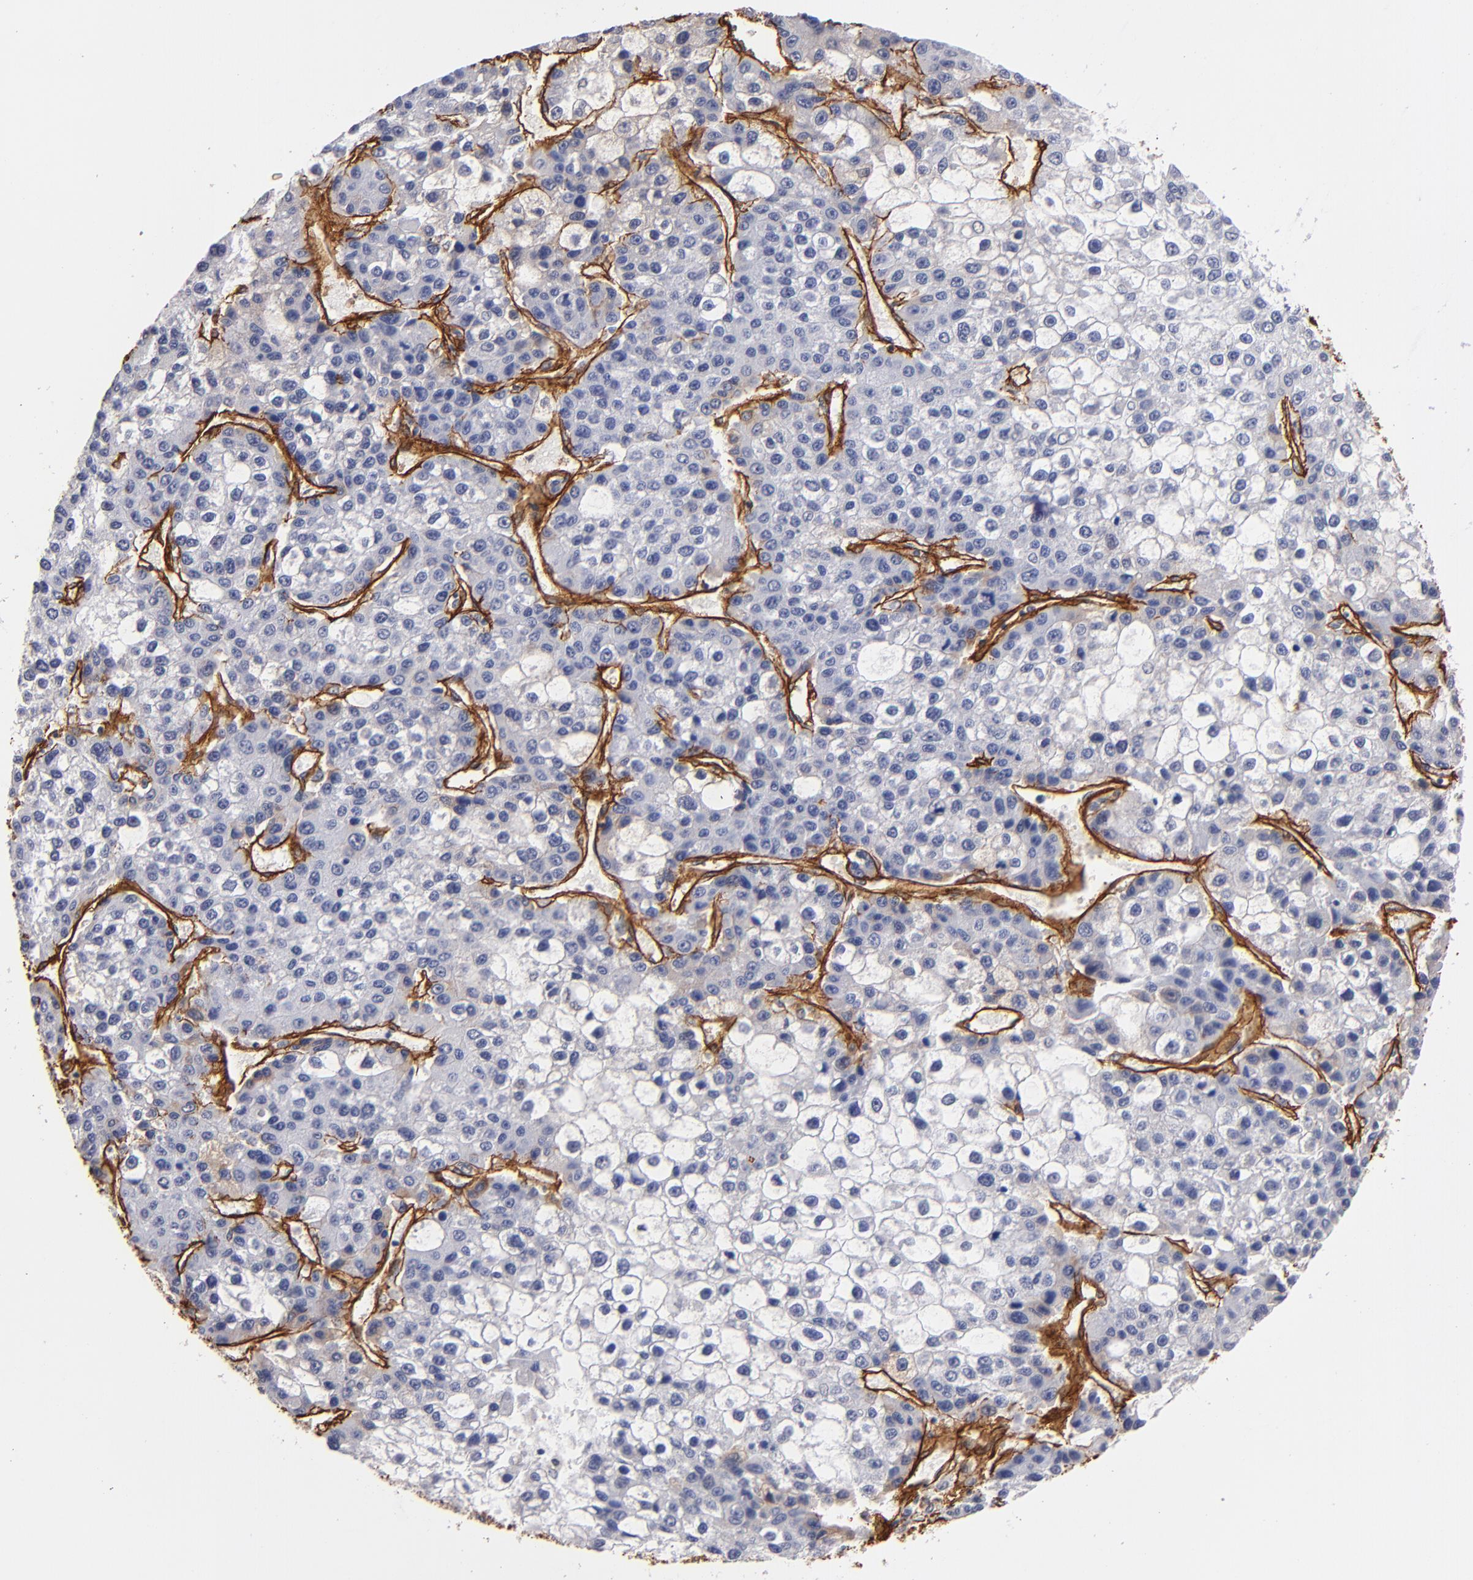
{"staining": {"intensity": "negative", "quantity": "none", "location": "none"}, "tissue": "liver cancer", "cell_type": "Tumor cells", "image_type": "cancer", "snomed": [{"axis": "morphology", "description": "Carcinoma, Hepatocellular, NOS"}, {"axis": "topography", "description": "Liver"}], "caption": "Tumor cells are negative for brown protein staining in liver cancer (hepatocellular carcinoma).", "gene": "LAMC1", "patient": {"sex": "female", "age": 66}}